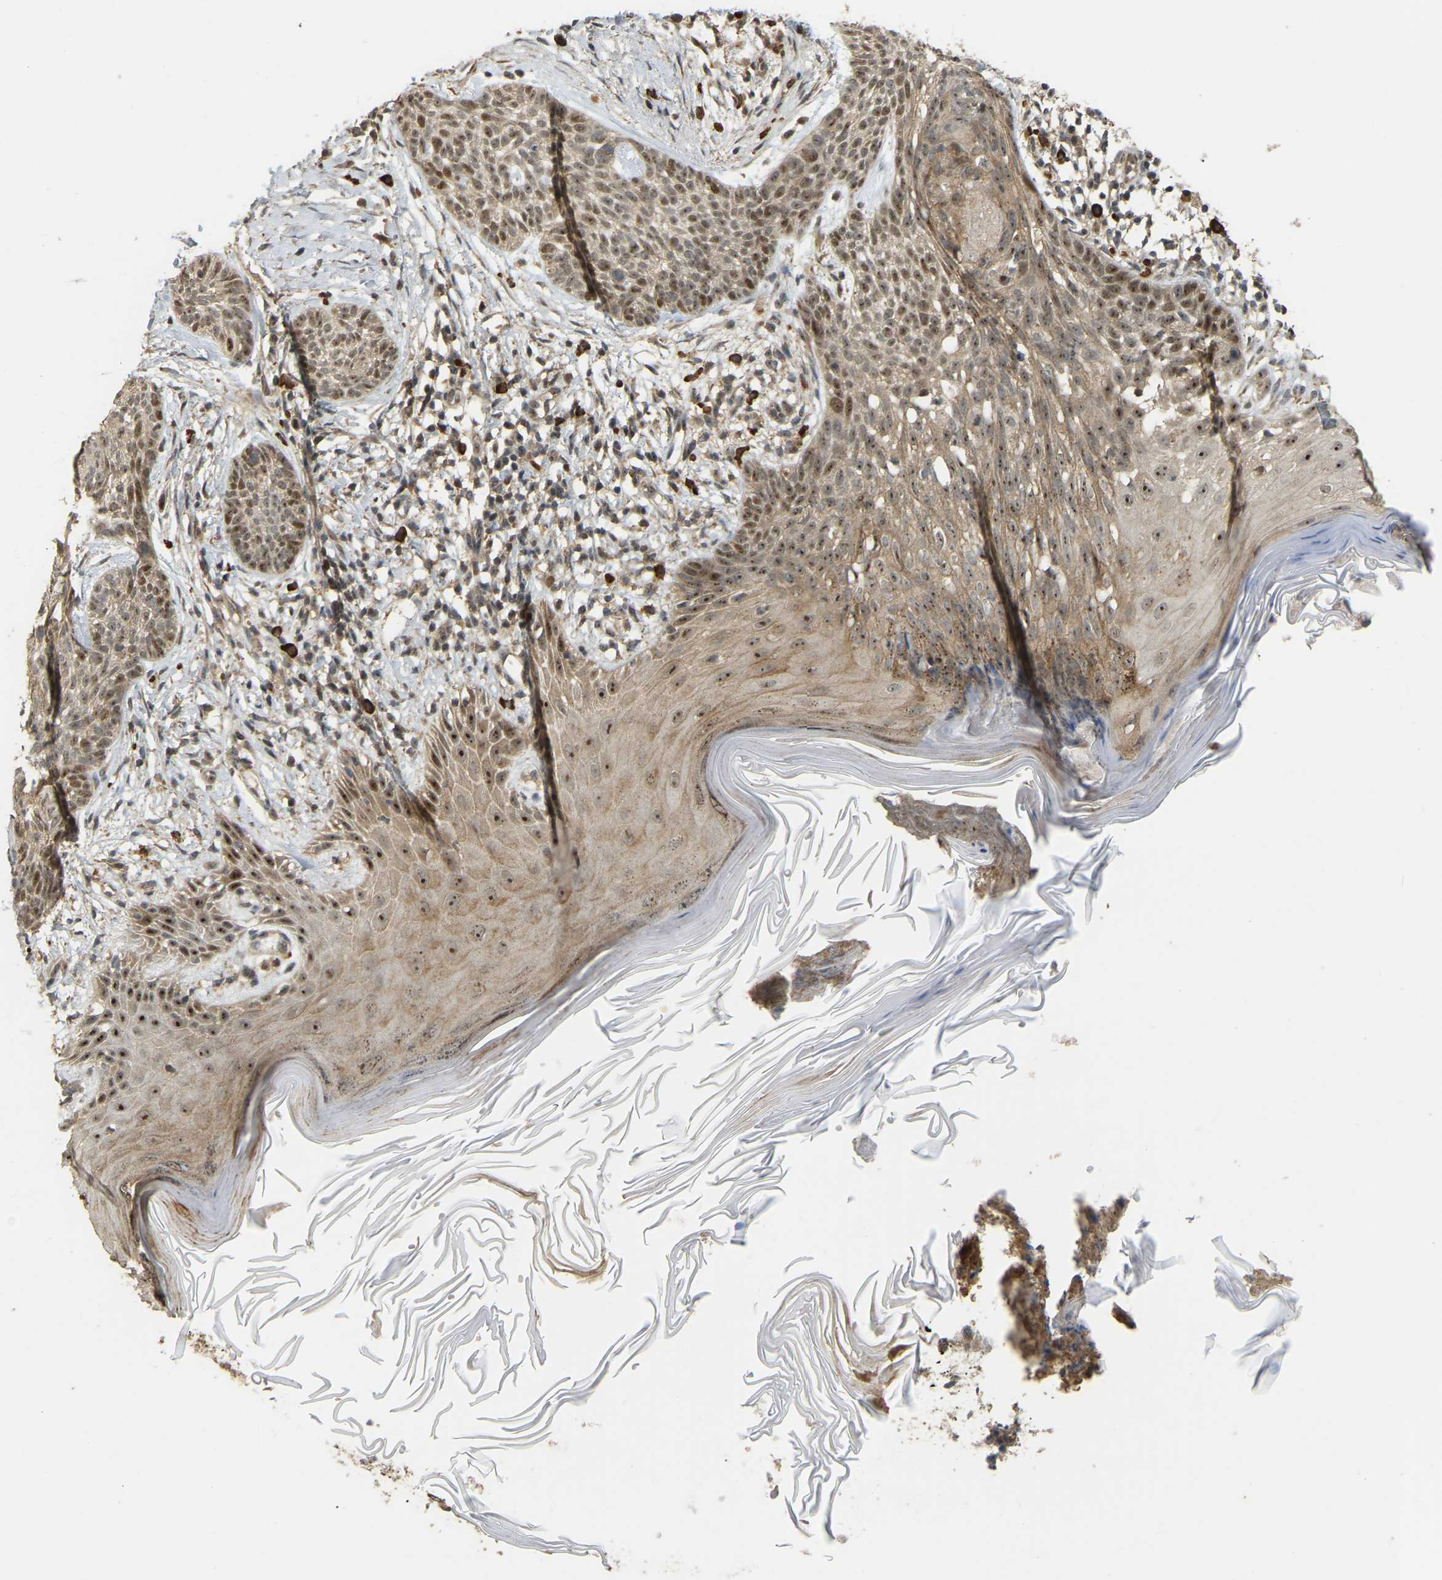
{"staining": {"intensity": "moderate", "quantity": "25%-75%", "location": "nuclear"}, "tissue": "skin cancer", "cell_type": "Tumor cells", "image_type": "cancer", "snomed": [{"axis": "morphology", "description": "Basal cell carcinoma"}, {"axis": "topography", "description": "Skin"}], "caption": "An image showing moderate nuclear positivity in approximately 25%-75% of tumor cells in skin cancer (basal cell carcinoma), as visualized by brown immunohistochemical staining.", "gene": "BRF2", "patient": {"sex": "female", "age": 59}}